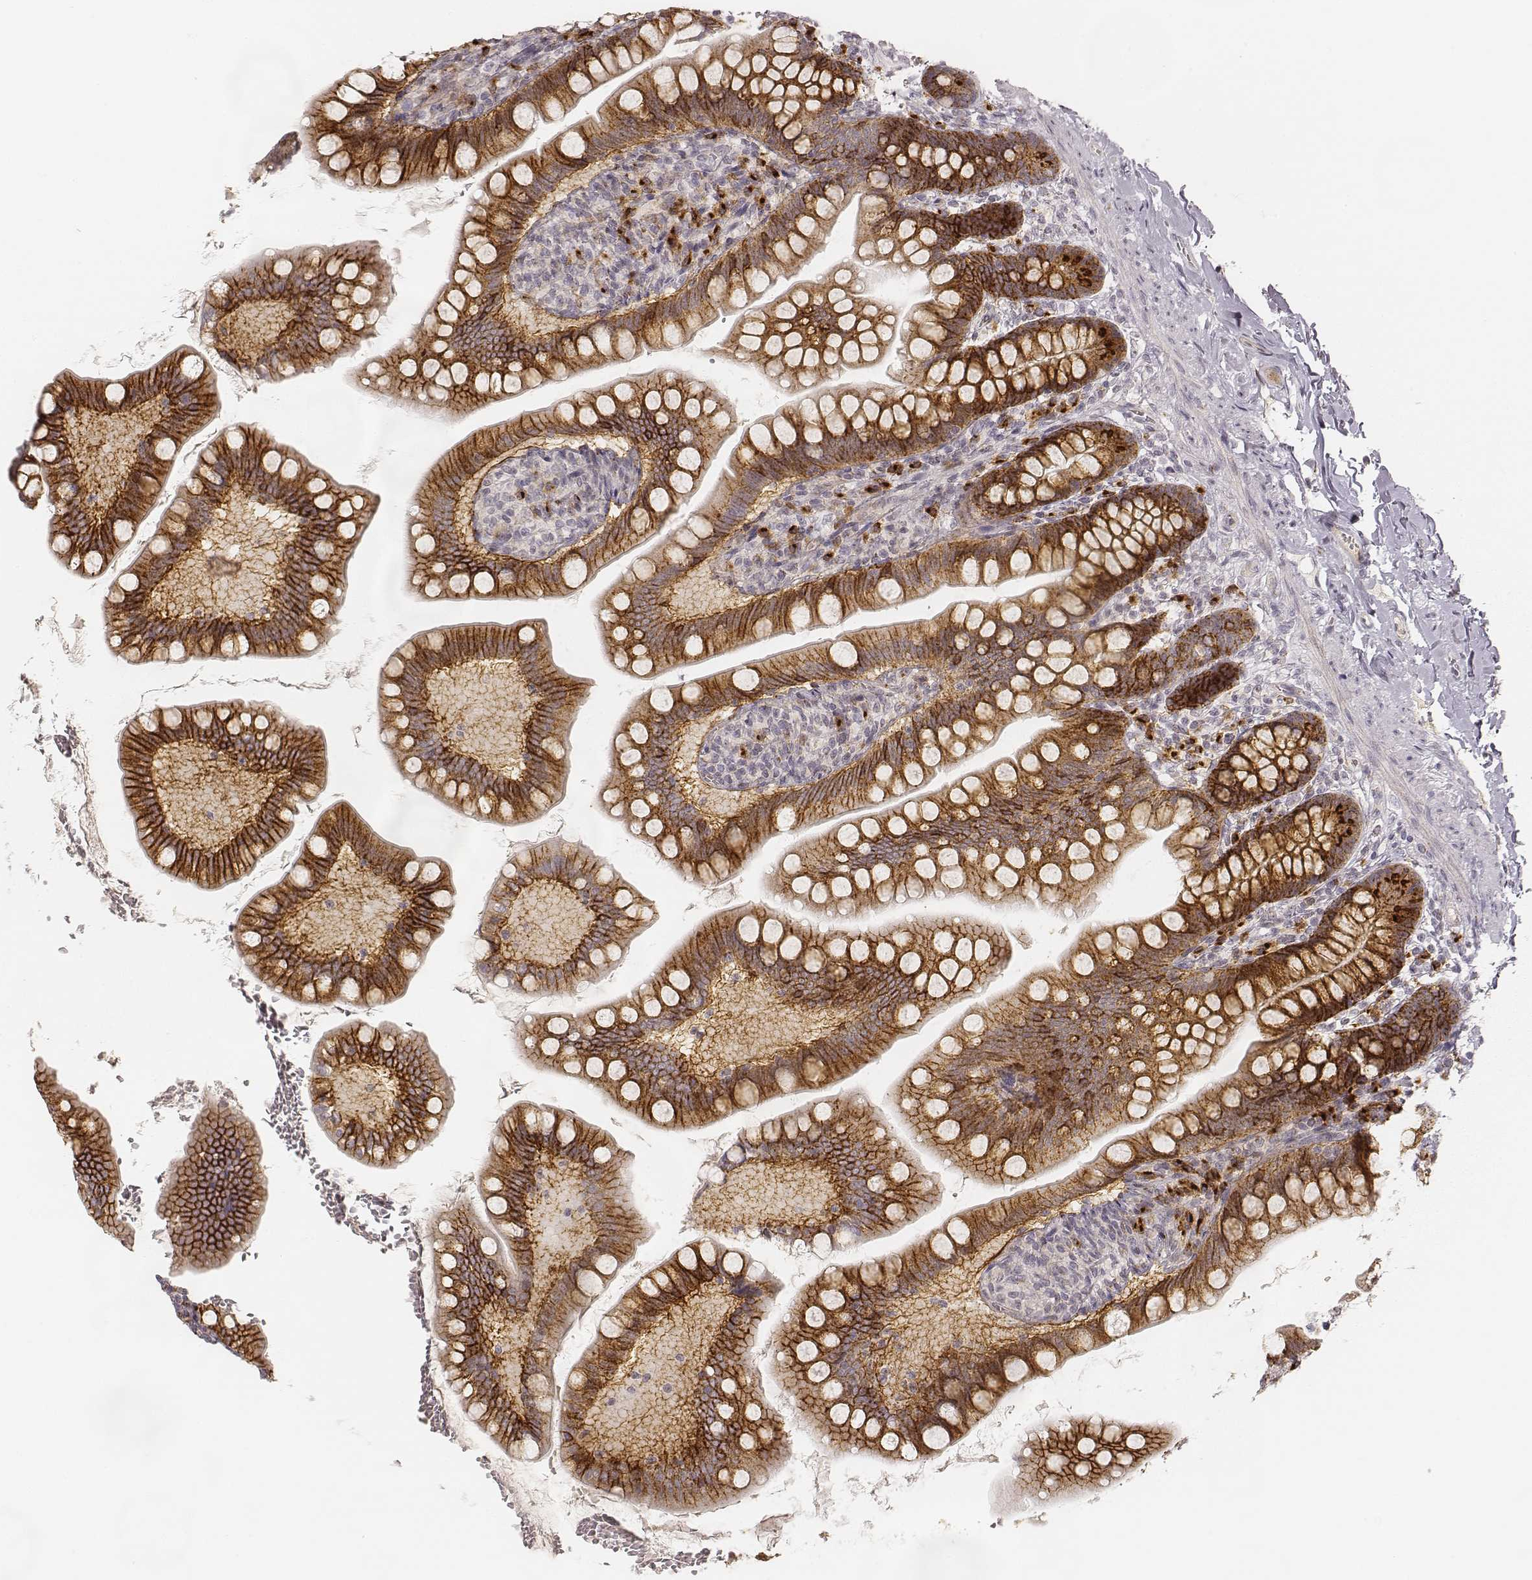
{"staining": {"intensity": "strong", "quantity": "25%-75%", "location": "cytoplasmic/membranous"}, "tissue": "small intestine", "cell_type": "Glandular cells", "image_type": "normal", "snomed": [{"axis": "morphology", "description": "Normal tissue, NOS"}, {"axis": "topography", "description": "Small intestine"}], "caption": "Immunohistochemistry (IHC) image of normal small intestine stained for a protein (brown), which displays high levels of strong cytoplasmic/membranous positivity in approximately 25%-75% of glandular cells.", "gene": "GORASP2", "patient": {"sex": "female", "age": 56}}